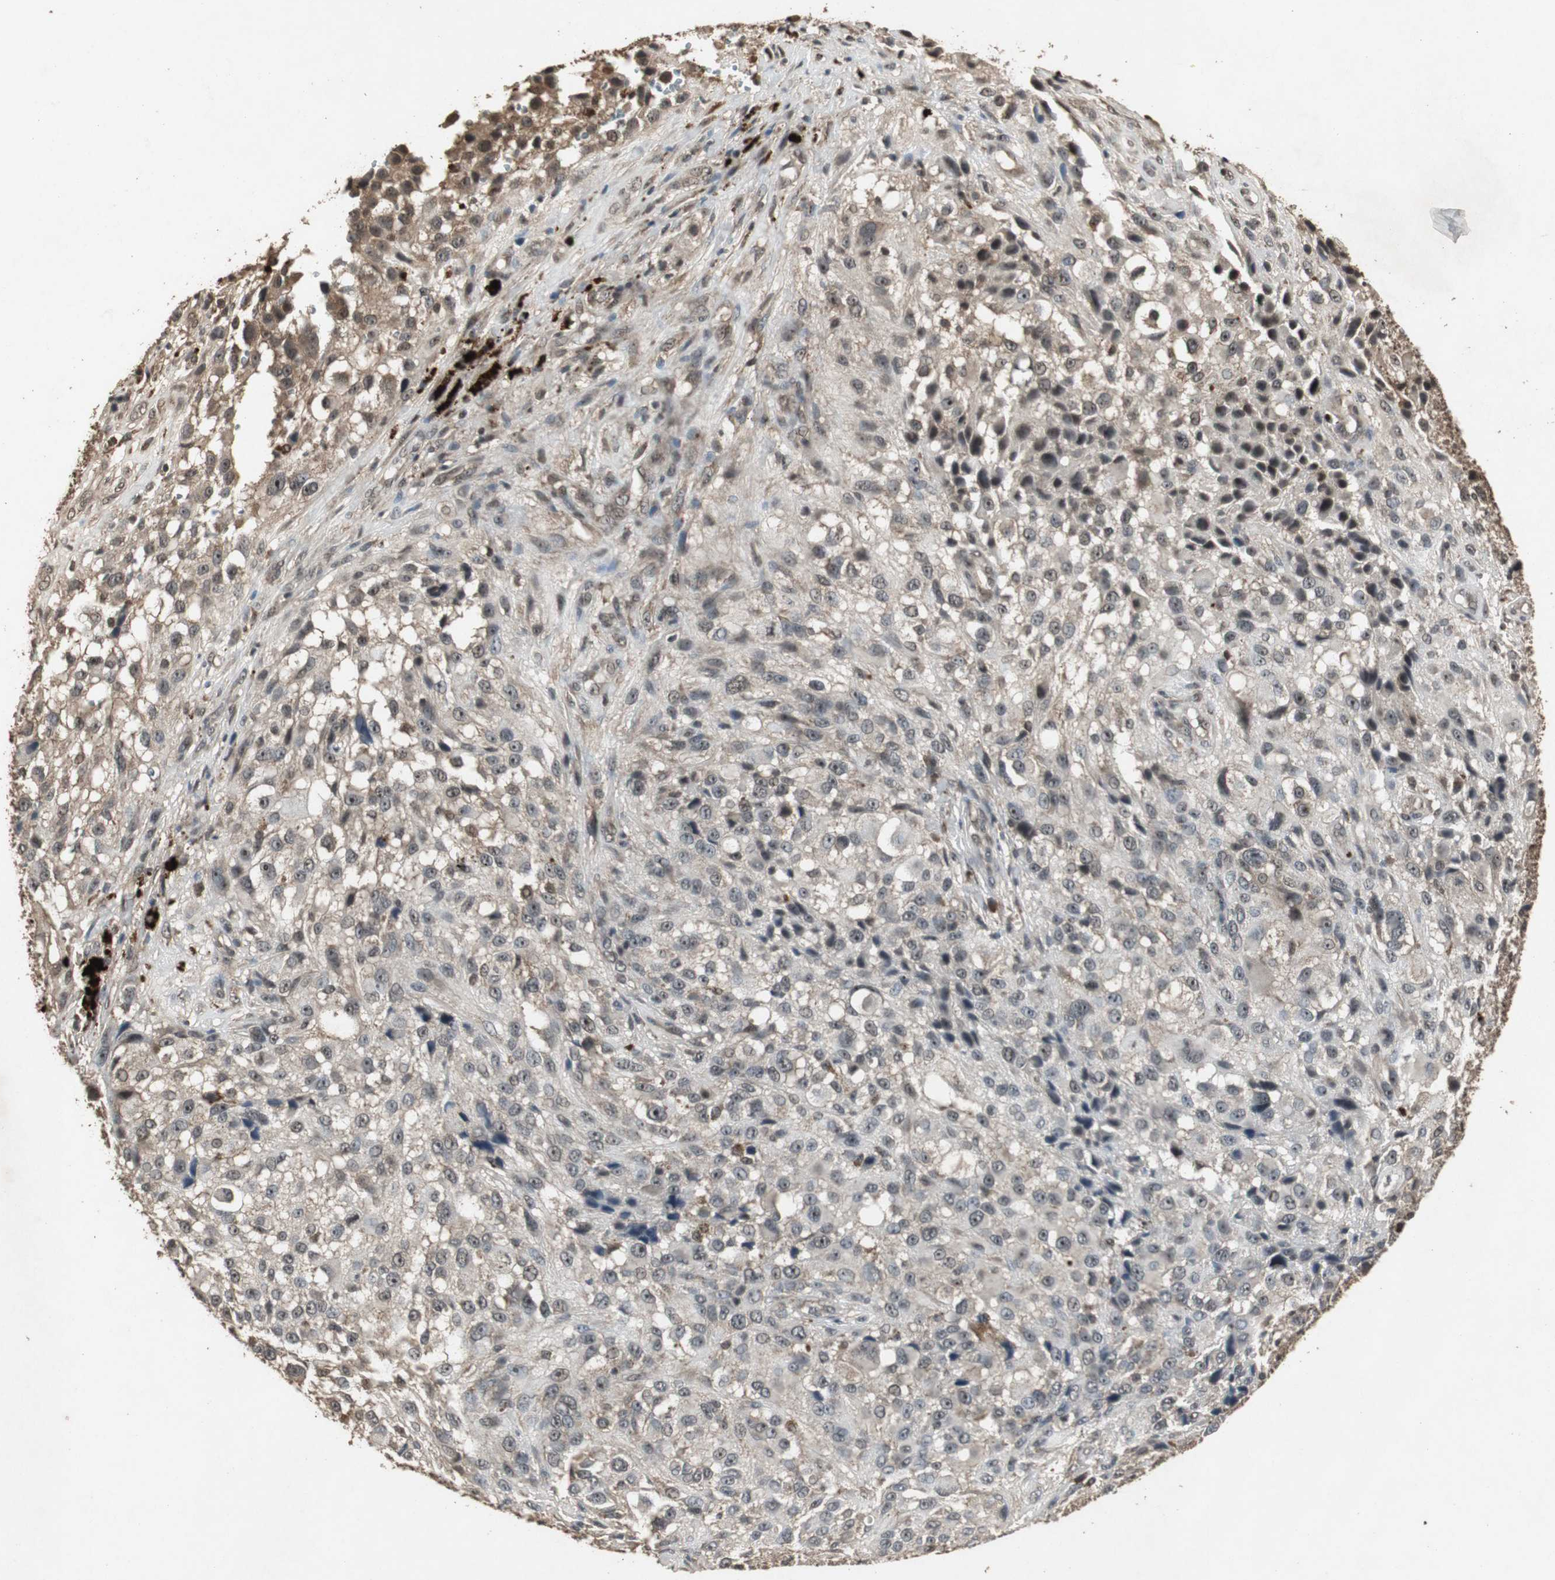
{"staining": {"intensity": "moderate", "quantity": "25%-75%", "location": "cytoplasmic/membranous,nuclear"}, "tissue": "melanoma", "cell_type": "Tumor cells", "image_type": "cancer", "snomed": [{"axis": "morphology", "description": "Necrosis, NOS"}, {"axis": "morphology", "description": "Malignant melanoma, NOS"}, {"axis": "topography", "description": "Skin"}], "caption": "Immunohistochemistry photomicrograph of neoplastic tissue: human malignant melanoma stained using IHC exhibits medium levels of moderate protein expression localized specifically in the cytoplasmic/membranous and nuclear of tumor cells, appearing as a cytoplasmic/membranous and nuclear brown color.", "gene": "EMX1", "patient": {"sex": "female", "age": 87}}